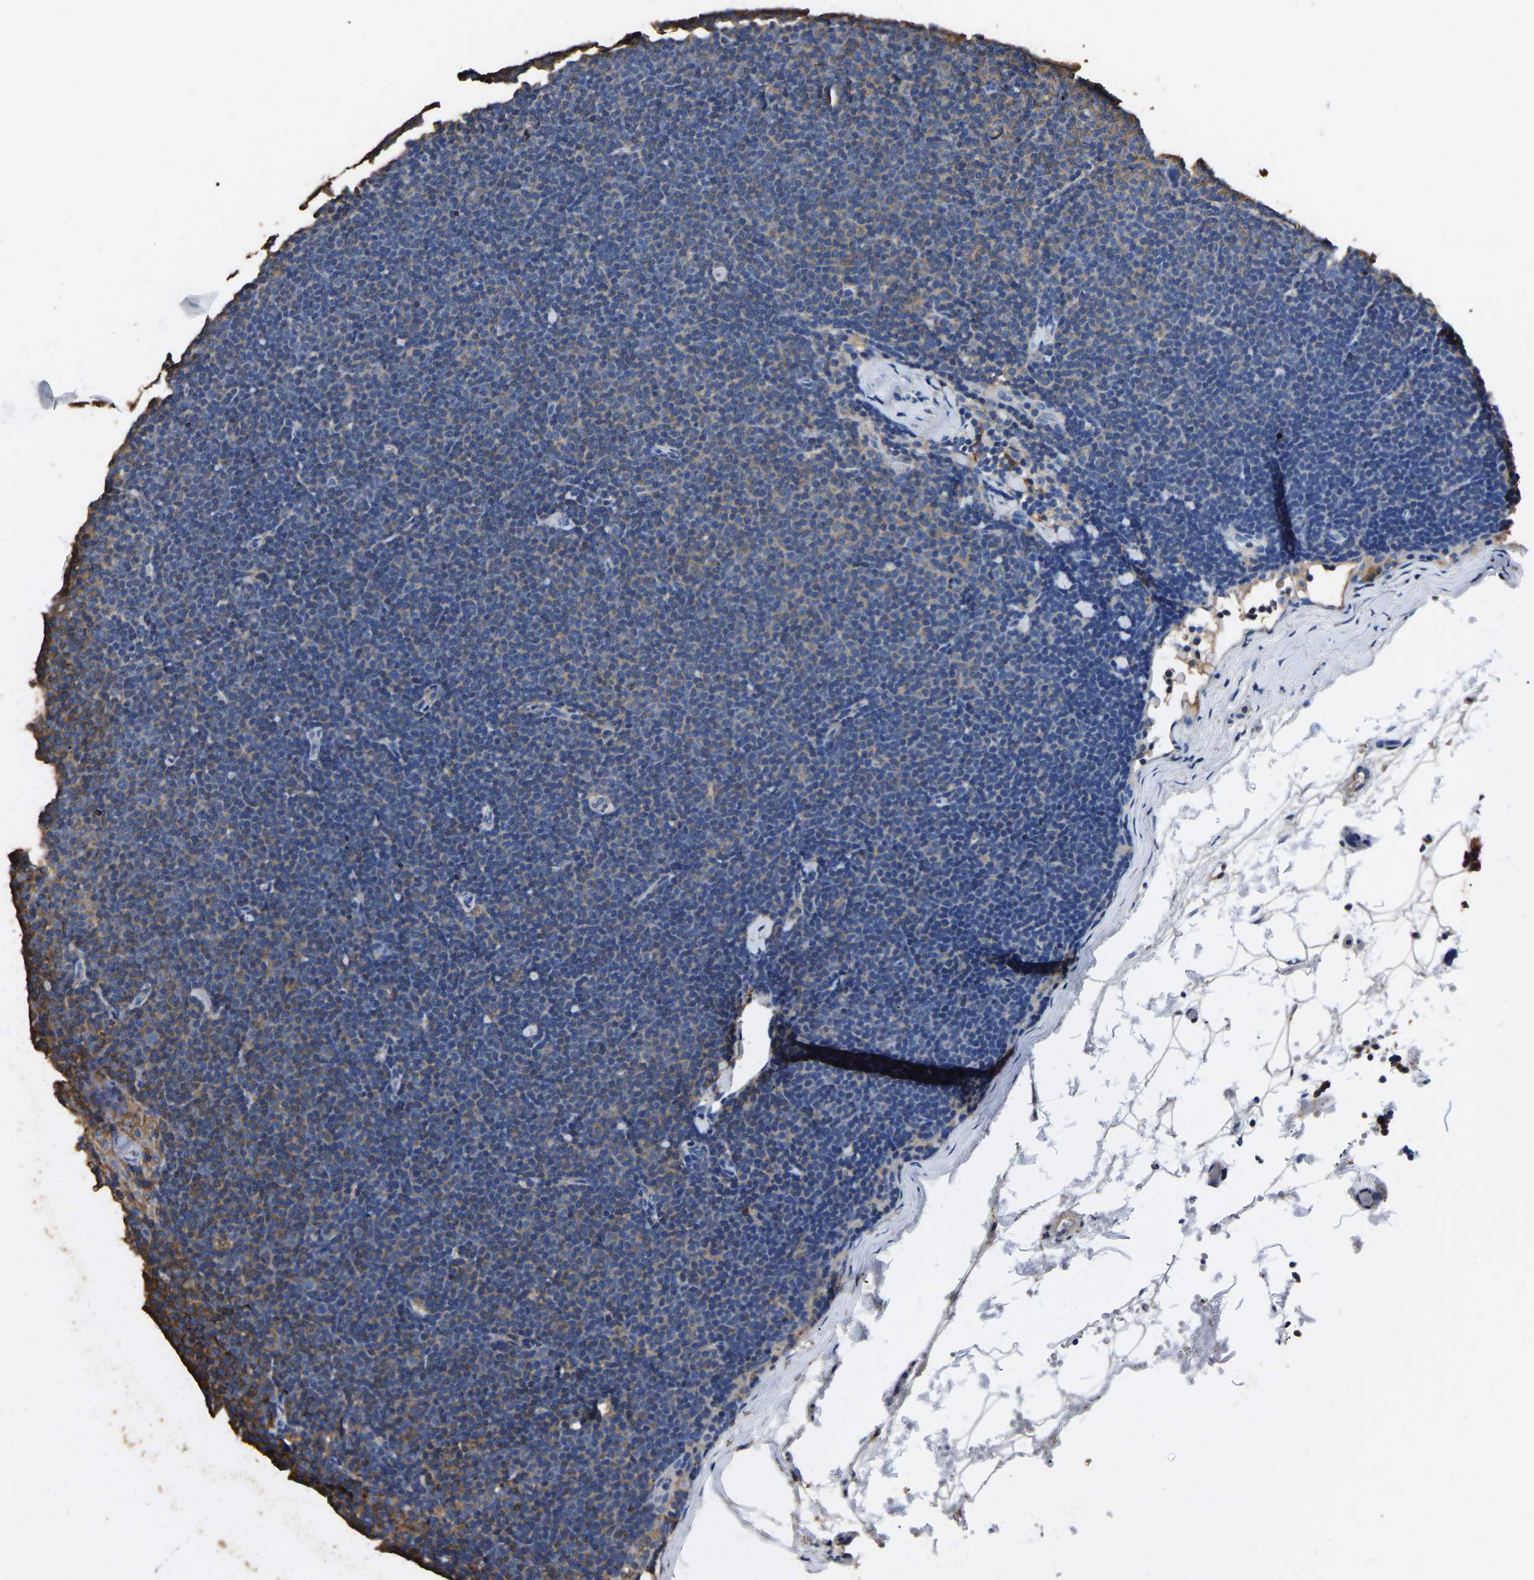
{"staining": {"intensity": "weak", "quantity": "25%-75%", "location": "cytoplasmic/membranous"}, "tissue": "lymphoma", "cell_type": "Tumor cells", "image_type": "cancer", "snomed": [{"axis": "morphology", "description": "Malignant lymphoma, non-Hodgkin's type, Low grade"}, {"axis": "topography", "description": "Lymph node"}], "caption": "Human lymphoma stained with a protein marker exhibits weak staining in tumor cells.", "gene": "ARMT1", "patient": {"sex": "female", "age": 53}}